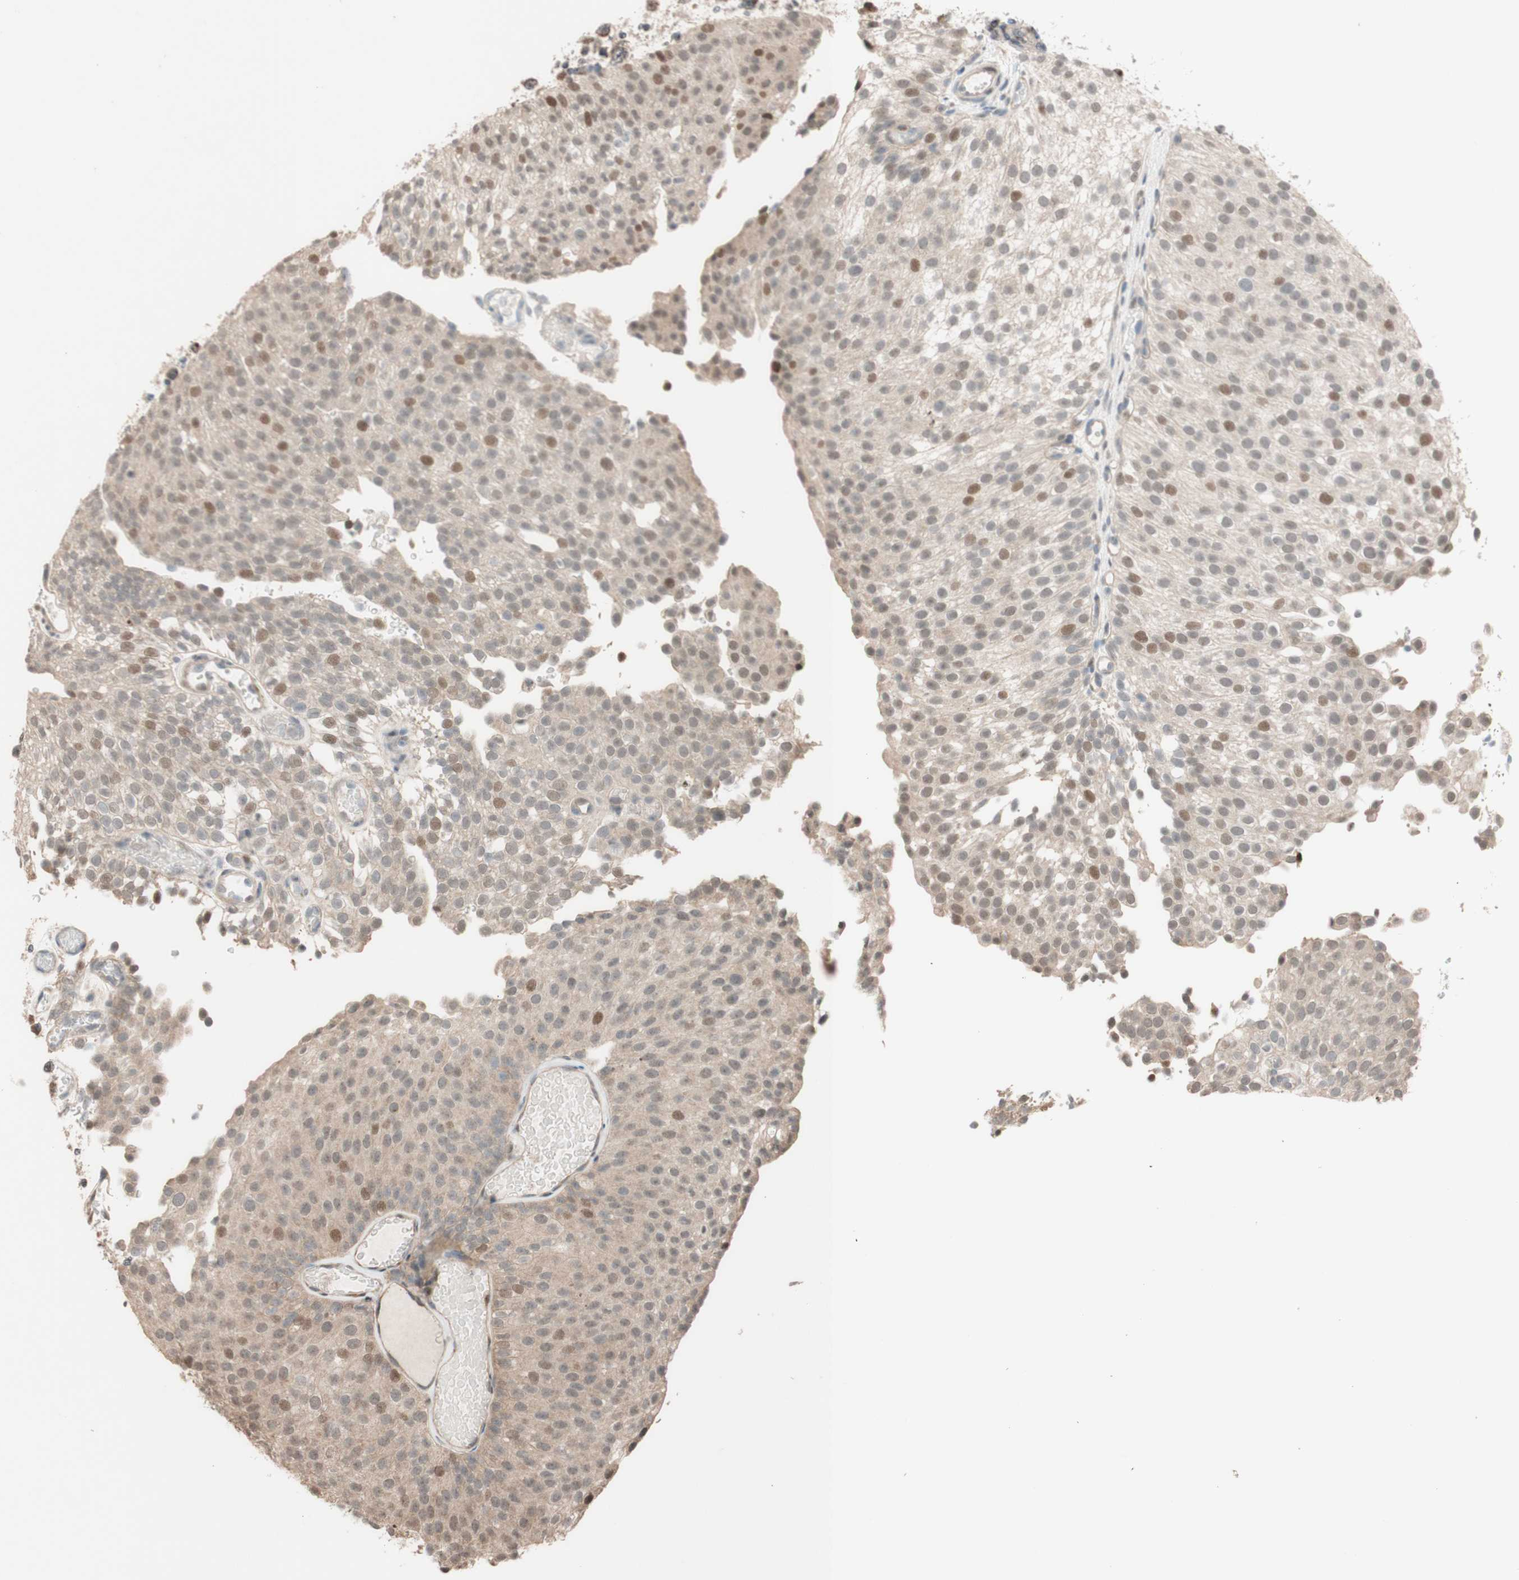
{"staining": {"intensity": "weak", "quantity": "<25%", "location": "nuclear"}, "tissue": "urothelial cancer", "cell_type": "Tumor cells", "image_type": "cancer", "snomed": [{"axis": "morphology", "description": "Urothelial carcinoma, Low grade"}, {"axis": "topography", "description": "Urinary bladder"}], "caption": "Immunohistochemistry of urothelial cancer exhibits no expression in tumor cells. The staining is performed using DAB brown chromogen with nuclei counter-stained in using hematoxylin.", "gene": "CCNC", "patient": {"sex": "male", "age": 78}}